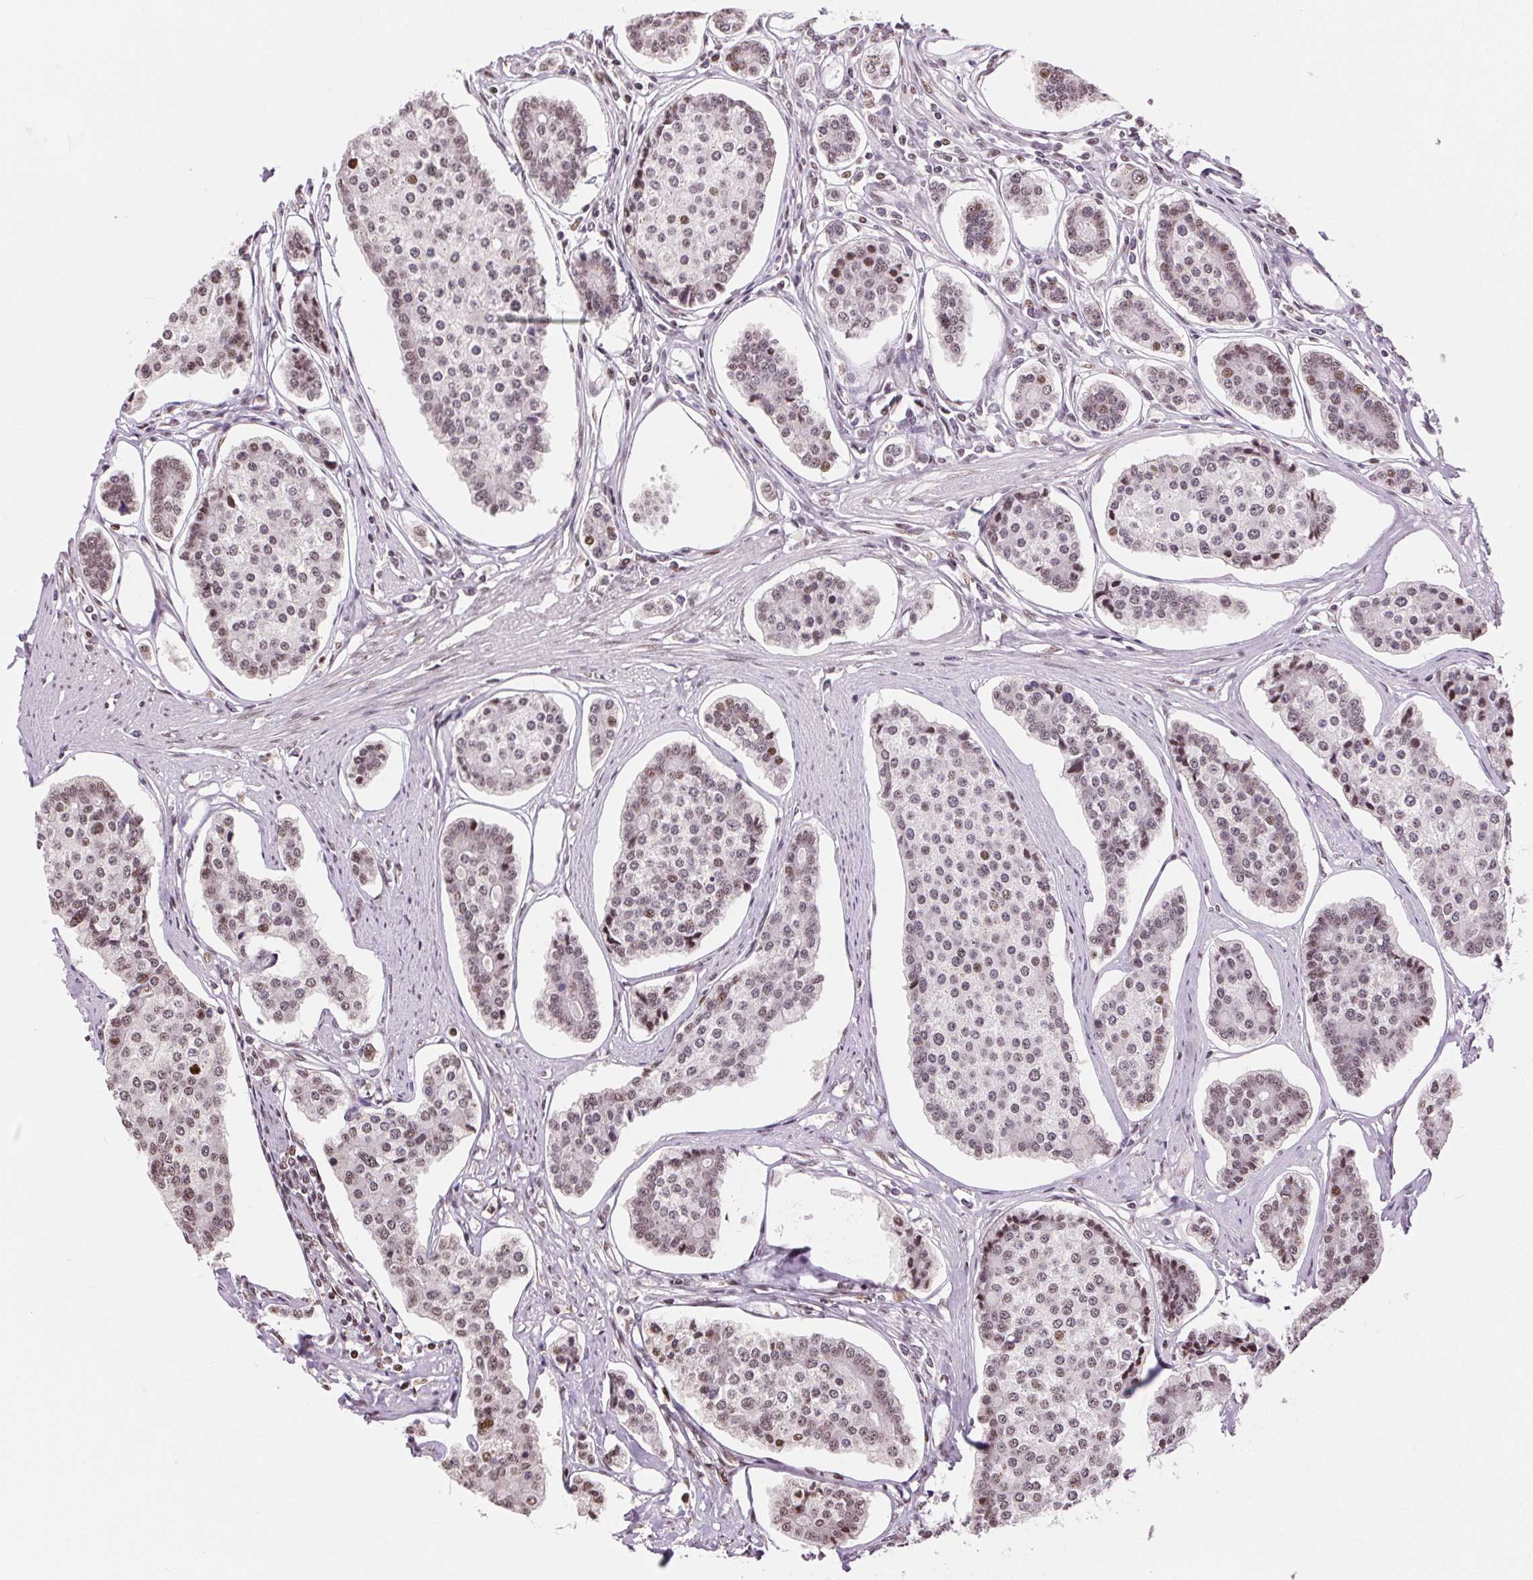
{"staining": {"intensity": "weak", "quantity": "25%-75%", "location": "nuclear"}, "tissue": "carcinoid", "cell_type": "Tumor cells", "image_type": "cancer", "snomed": [{"axis": "morphology", "description": "Carcinoid, malignant, NOS"}, {"axis": "topography", "description": "Small intestine"}], "caption": "IHC image of neoplastic tissue: carcinoid stained using IHC exhibits low levels of weak protein expression localized specifically in the nuclear of tumor cells, appearing as a nuclear brown color.", "gene": "RAD23A", "patient": {"sex": "female", "age": 65}}